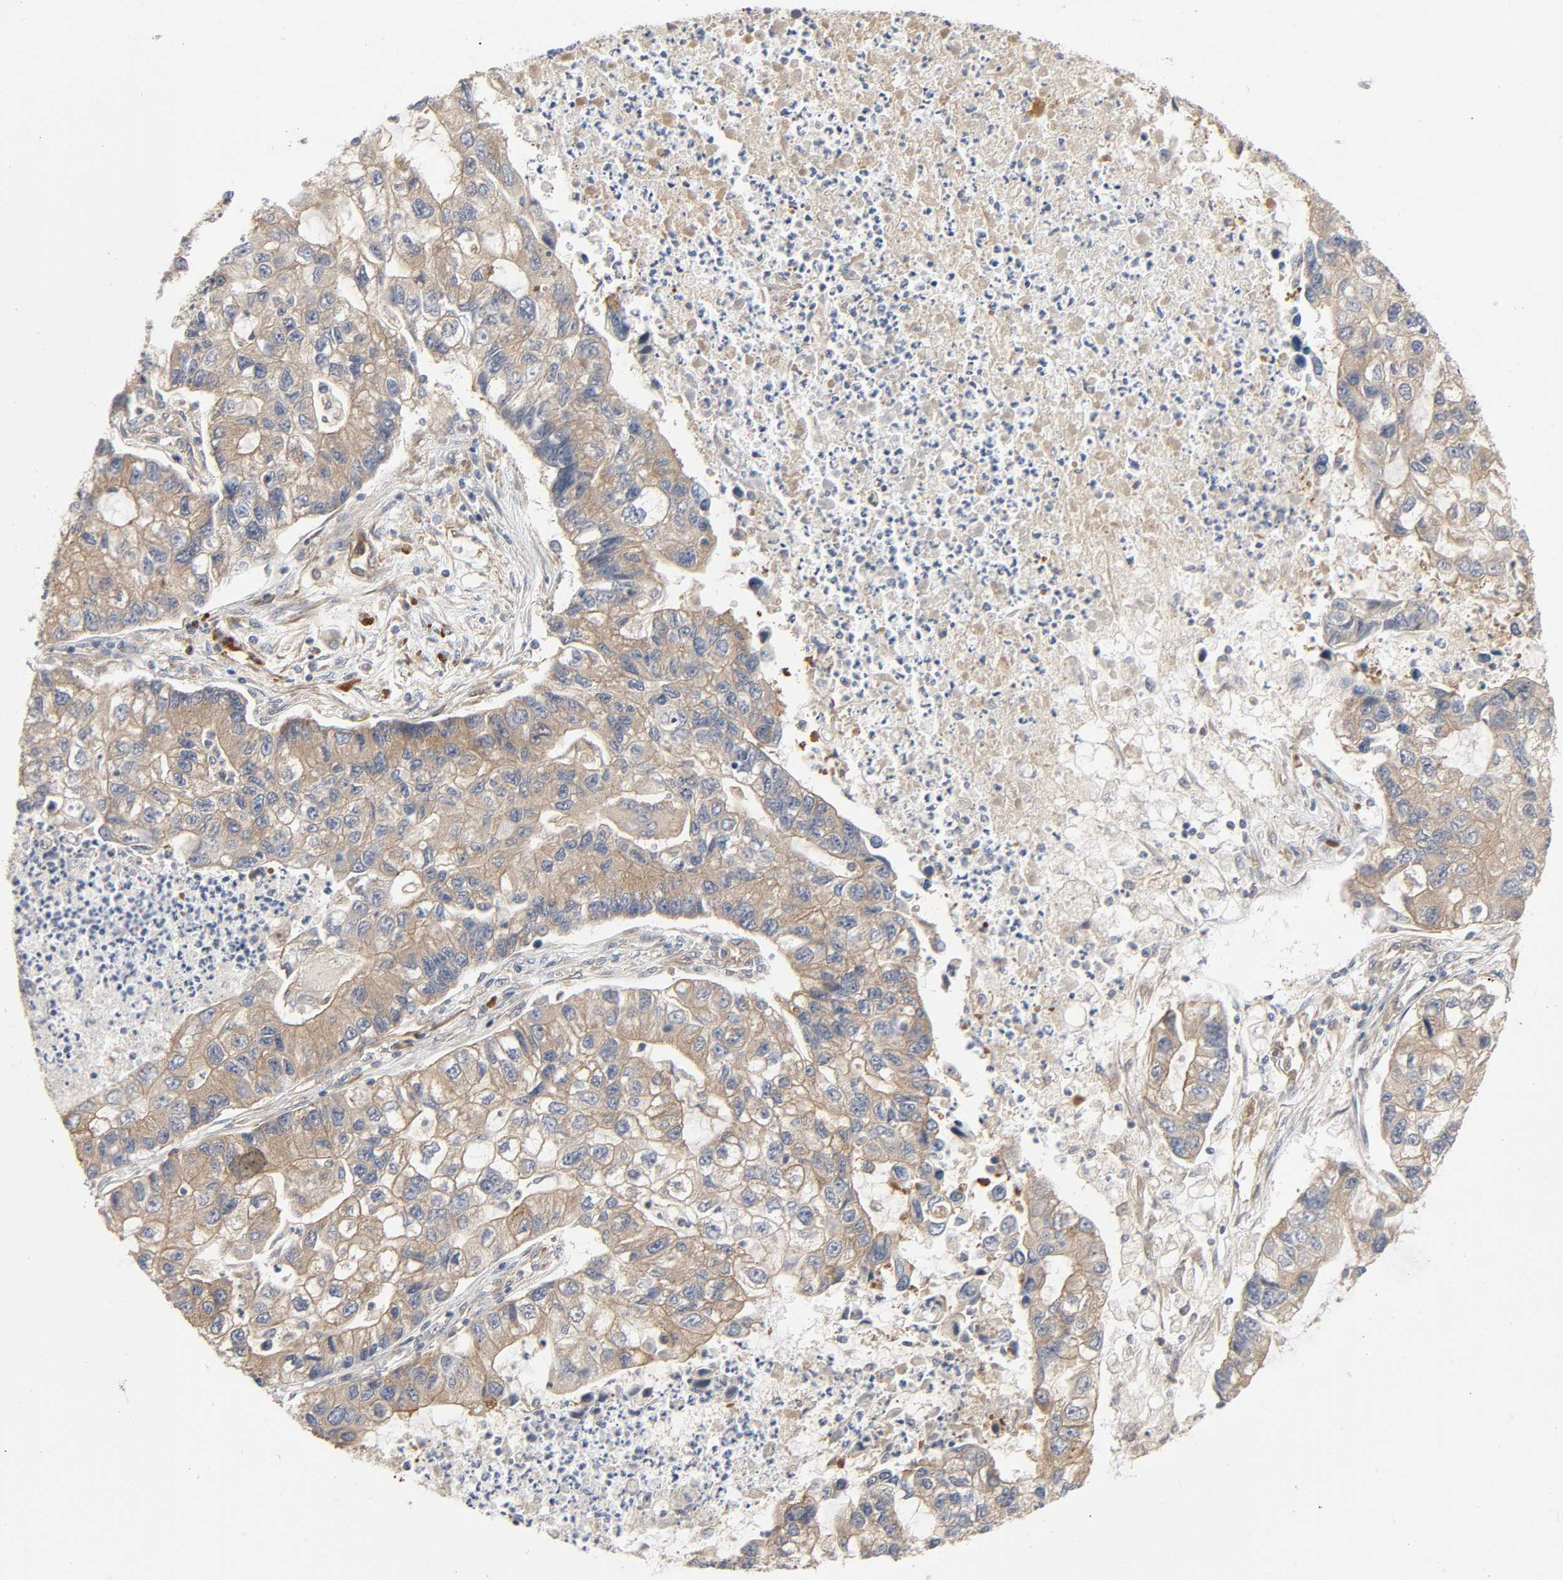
{"staining": {"intensity": "weak", "quantity": ">75%", "location": "cytoplasmic/membranous"}, "tissue": "lung cancer", "cell_type": "Tumor cells", "image_type": "cancer", "snomed": [{"axis": "morphology", "description": "Adenocarcinoma, NOS"}, {"axis": "topography", "description": "Lung"}], "caption": "A low amount of weak cytoplasmic/membranous positivity is seen in approximately >75% of tumor cells in lung cancer tissue.", "gene": "SCHIP1", "patient": {"sex": "female", "age": 51}}